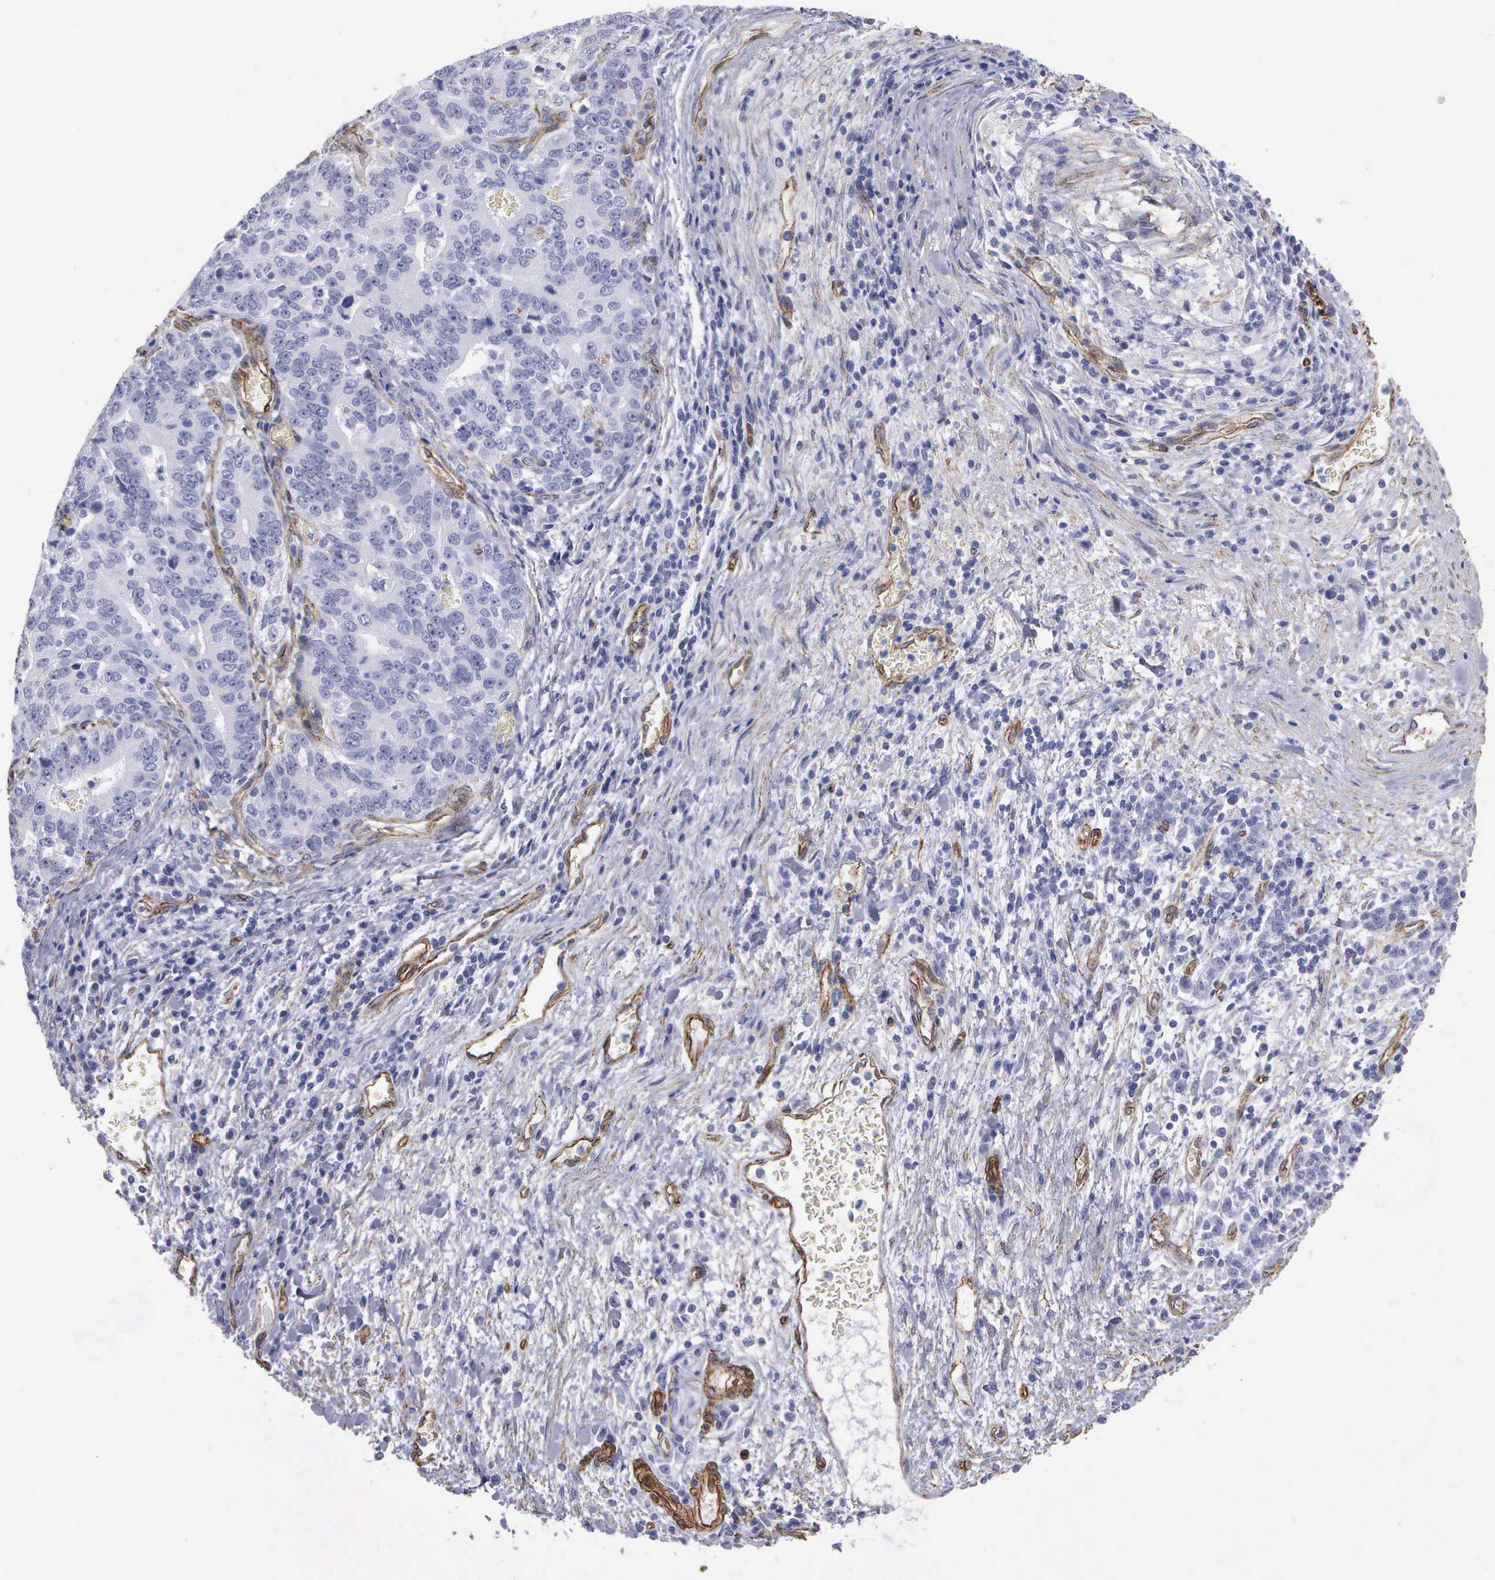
{"staining": {"intensity": "negative", "quantity": "none", "location": "none"}, "tissue": "stomach cancer", "cell_type": "Tumor cells", "image_type": "cancer", "snomed": [{"axis": "morphology", "description": "Adenocarcinoma, NOS"}, {"axis": "topography", "description": "Stomach, upper"}], "caption": "This is an immunohistochemistry (IHC) image of human stomach cancer. There is no expression in tumor cells.", "gene": "MAGEB10", "patient": {"sex": "female", "age": 50}}